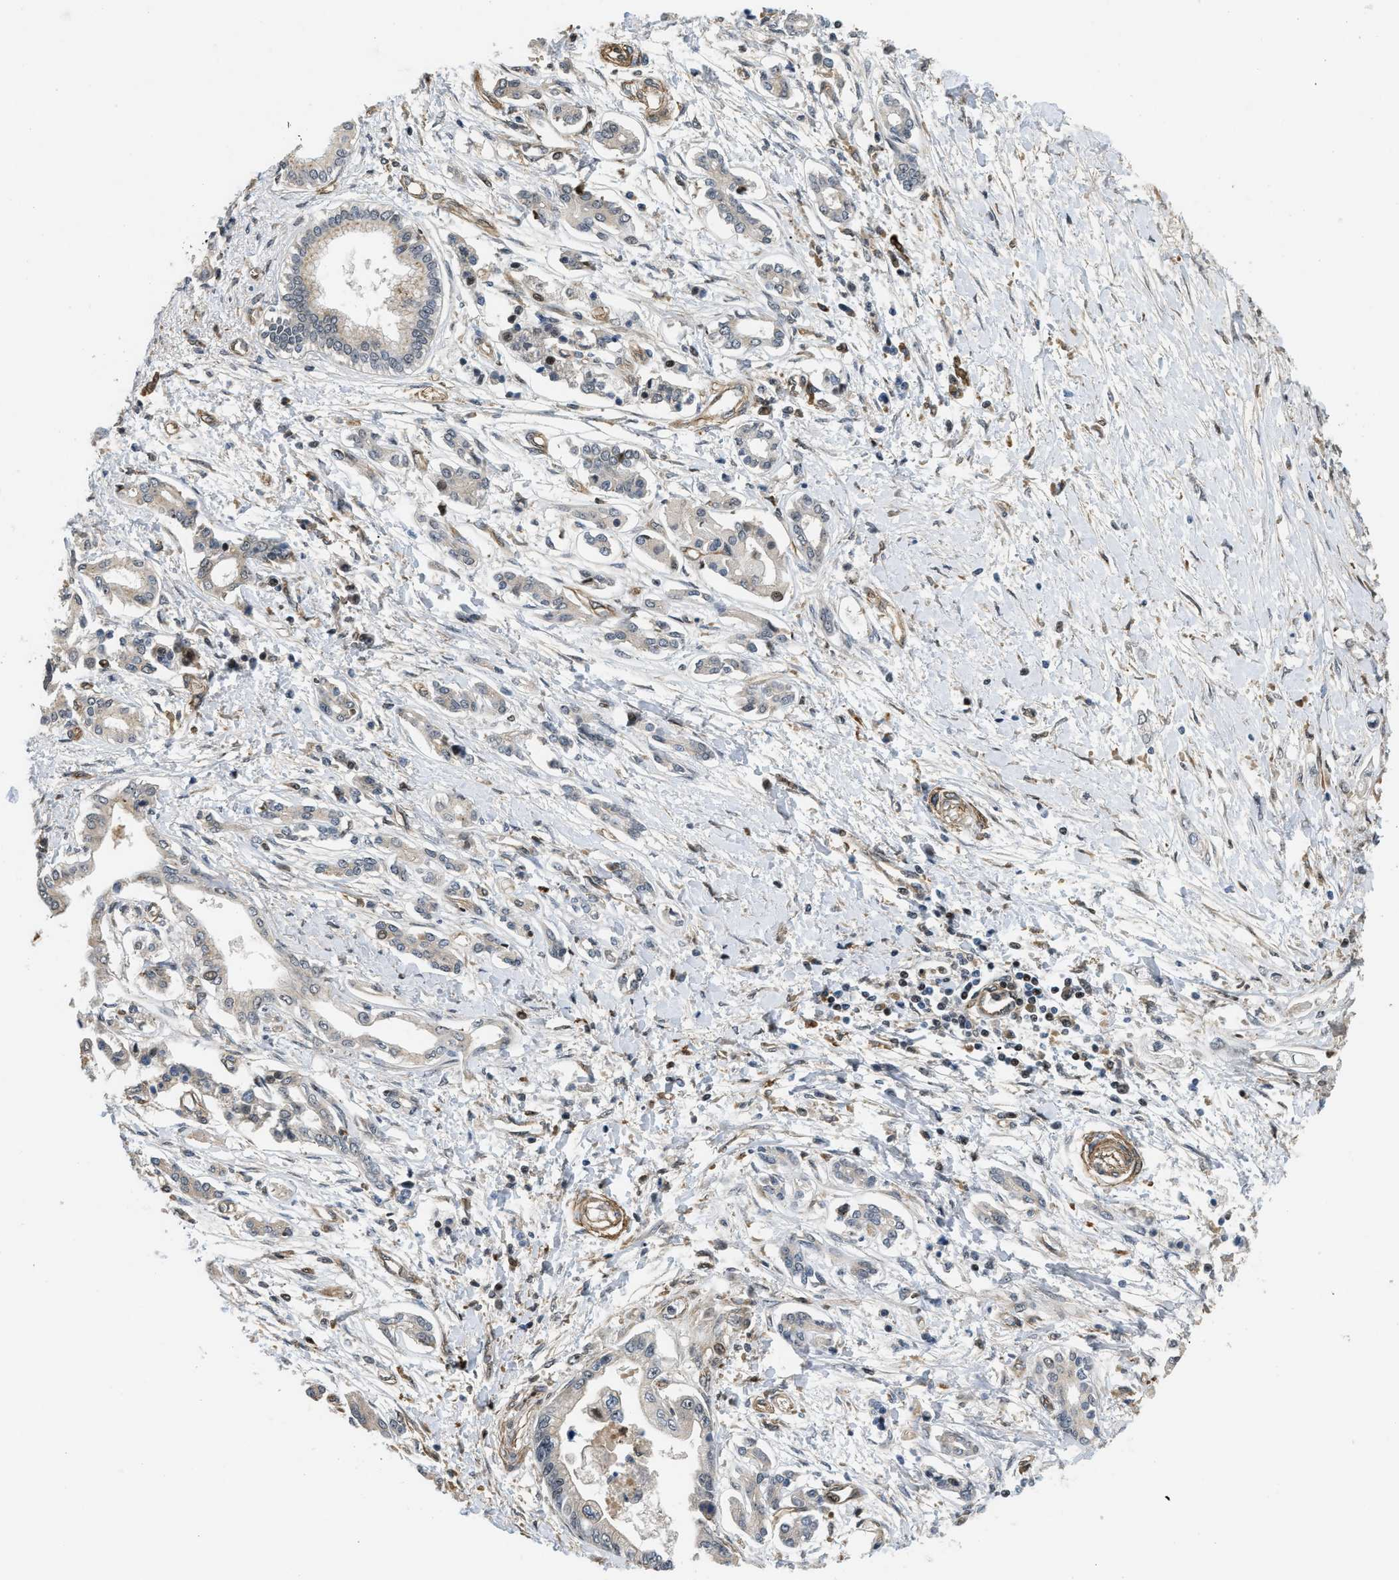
{"staining": {"intensity": "moderate", "quantity": "<25%", "location": "nuclear"}, "tissue": "pancreatic cancer", "cell_type": "Tumor cells", "image_type": "cancer", "snomed": [{"axis": "morphology", "description": "Adenocarcinoma, NOS"}, {"axis": "topography", "description": "Pancreas"}], "caption": "IHC image of neoplastic tissue: human pancreatic cancer (adenocarcinoma) stained using immunohistochemistry (IHC) shows low levels of moderate protein expression localized specifically in the nuclear of tumor cells, appearing as a nuclear brown color.", "gene": "LTA4H", "patient": {"sex": "male", "age": 56}}